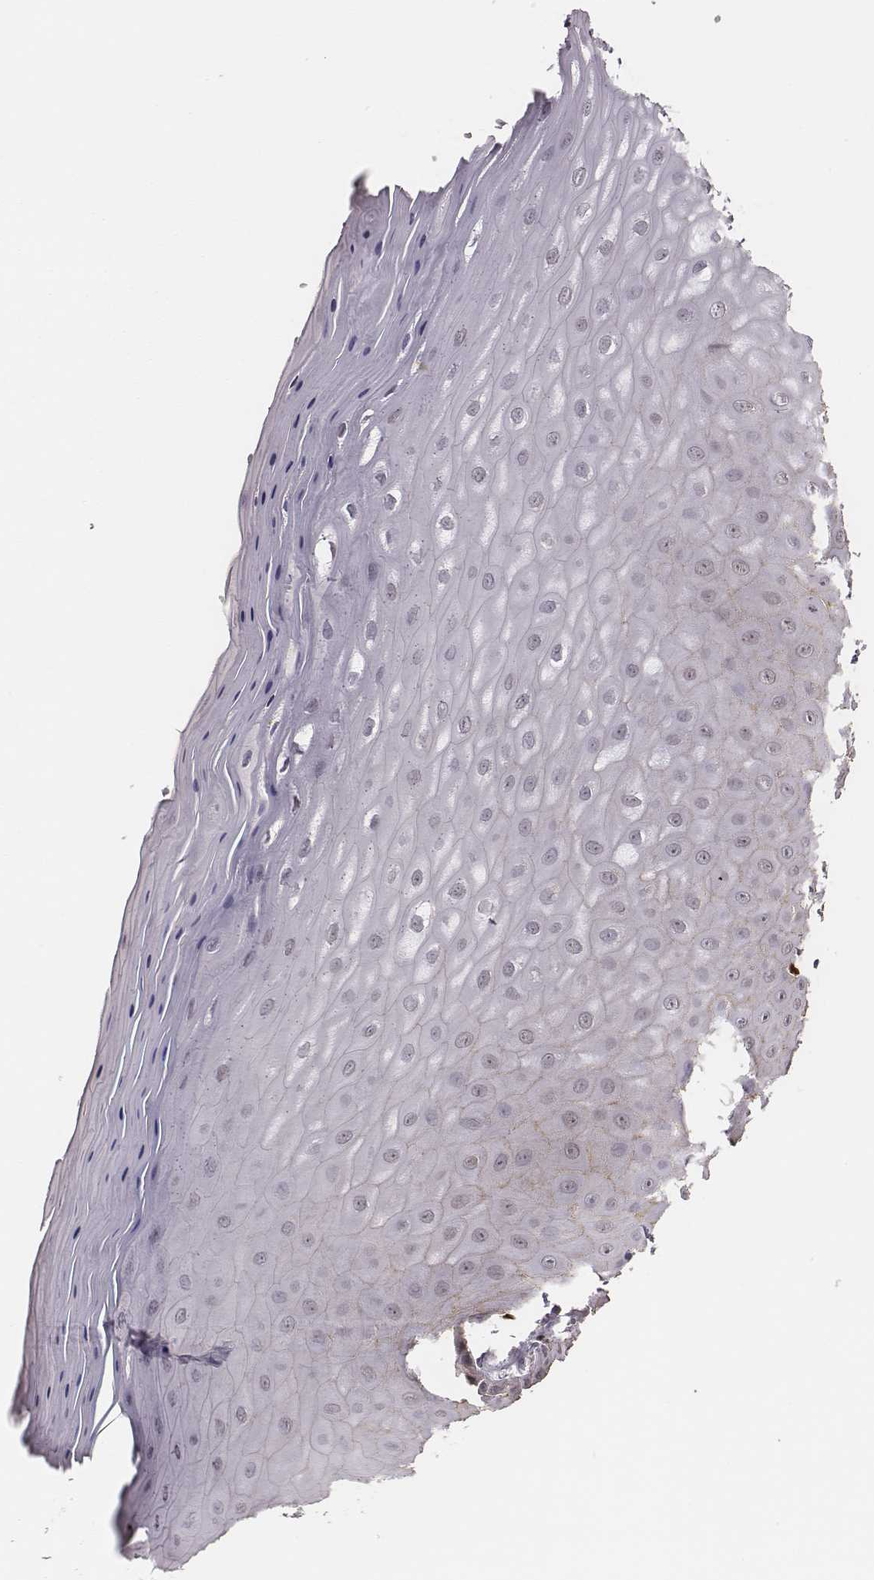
{"staining": {"intensity": "negative", "quantity": "none", "location": "none"}, "tissue": "vagina", "cell_type": "Squamous epithelial cells", "image_type": "normal", "snomed": [{"axis": "morphology", "description": "Normal tissue, NOS"}, {"axis": "topography", "description": "Vagina"}], "caption": "IHC photomicrograph of unremarkable vagina: vagina stained with DAB reveals no significant protein staining in squamous epithelial cells.", "gene": "WDR59", "patient": {"sex": "female", "age": 83}}